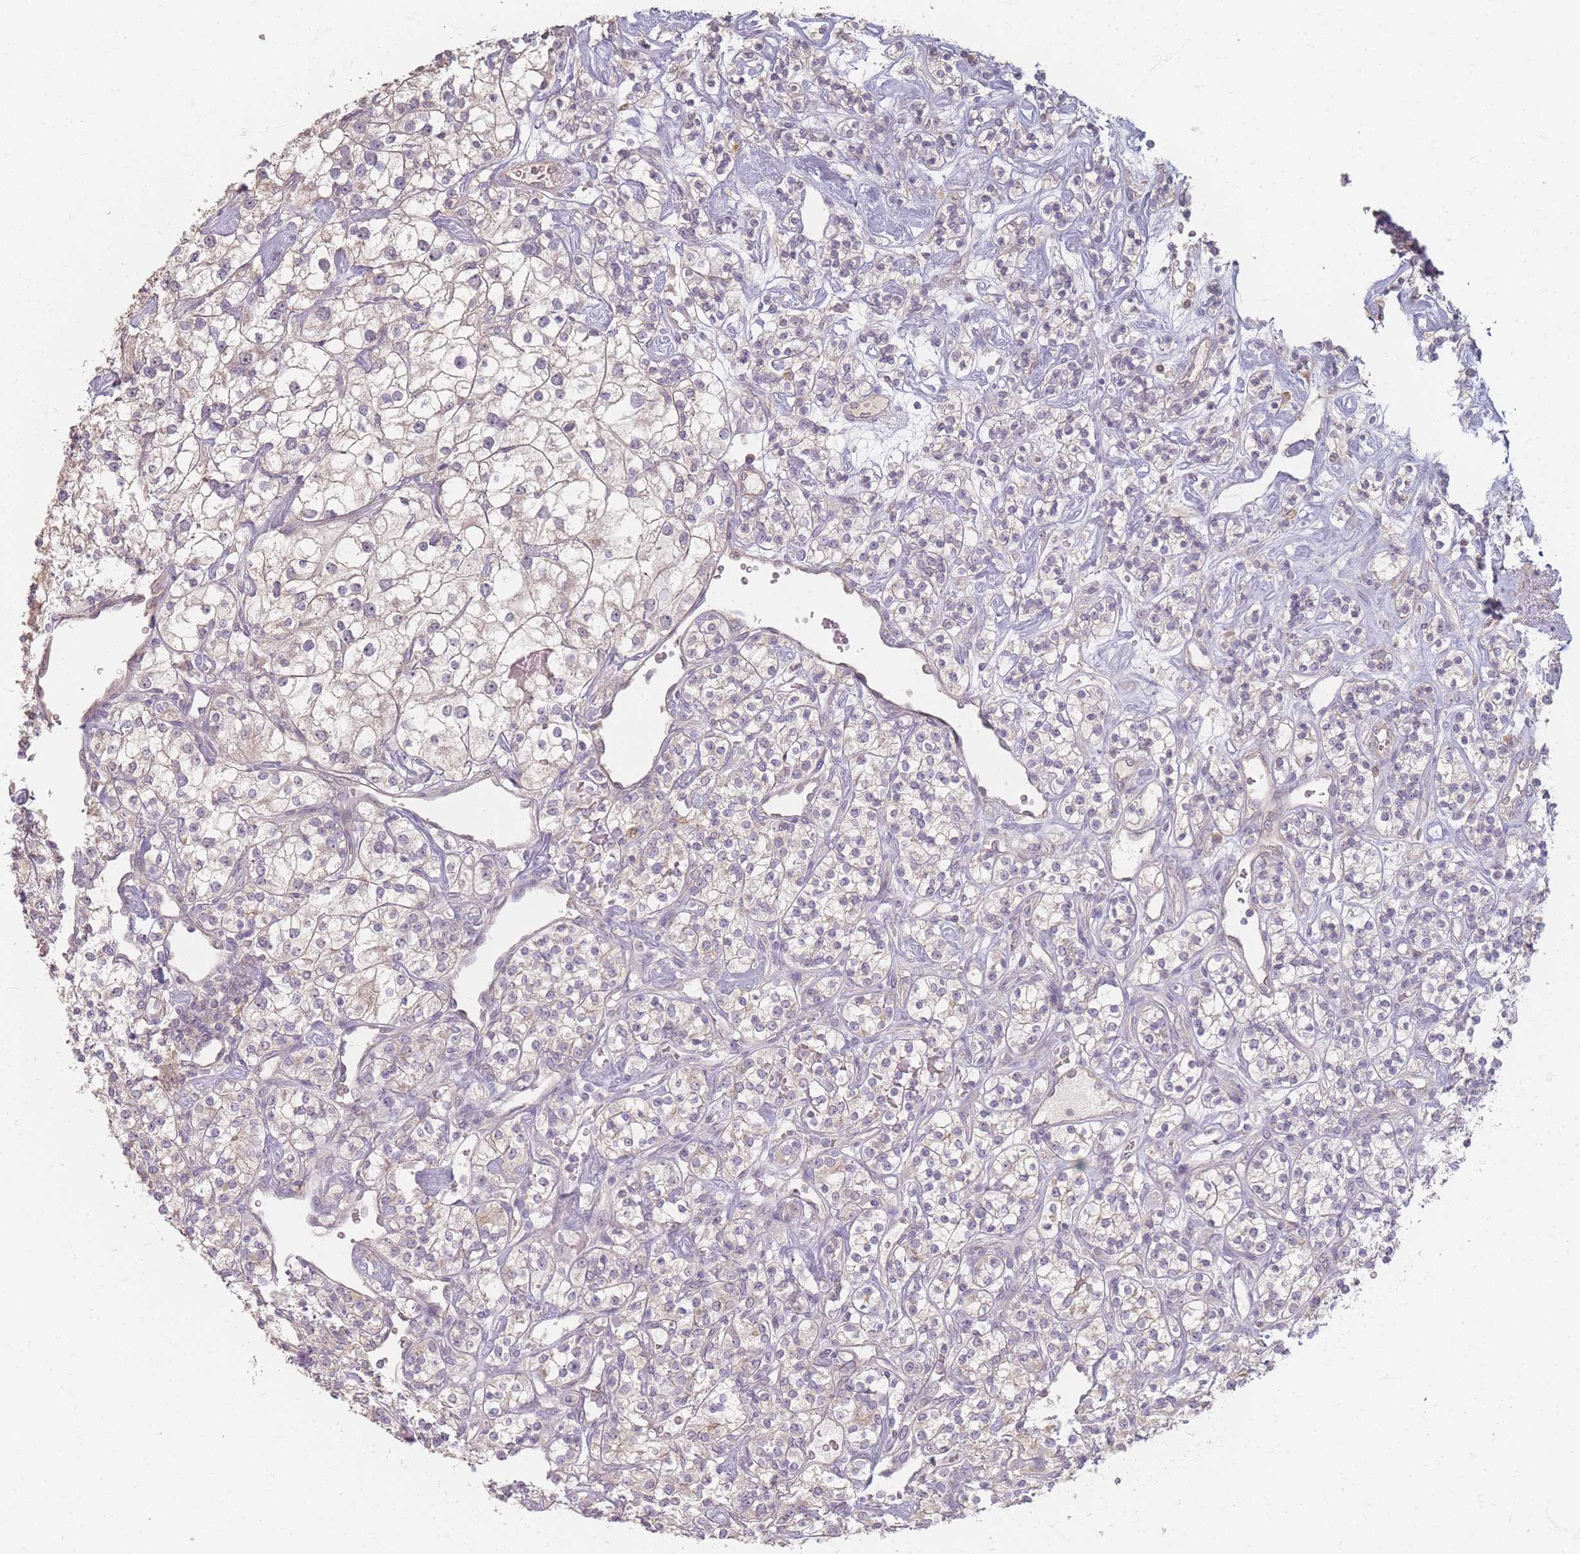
{"staining": {"intensity": "negative", "quantity": "none", "location": "none"}, "tissue": "renal cancer", "cell_type": "Tumor cells", "image_type": "cancer", "snomed": [{"axis": "morphology", "description": "Adenocarcinoma, NOS"}, {"axis": "topography", "description": "Kidney"}], "caption": "The micrograph reveals no staining of tumor cells in adenocarcinoma (renal).", "gene": "RFTN1", "patient": {"sex": "male", "age": 77}}